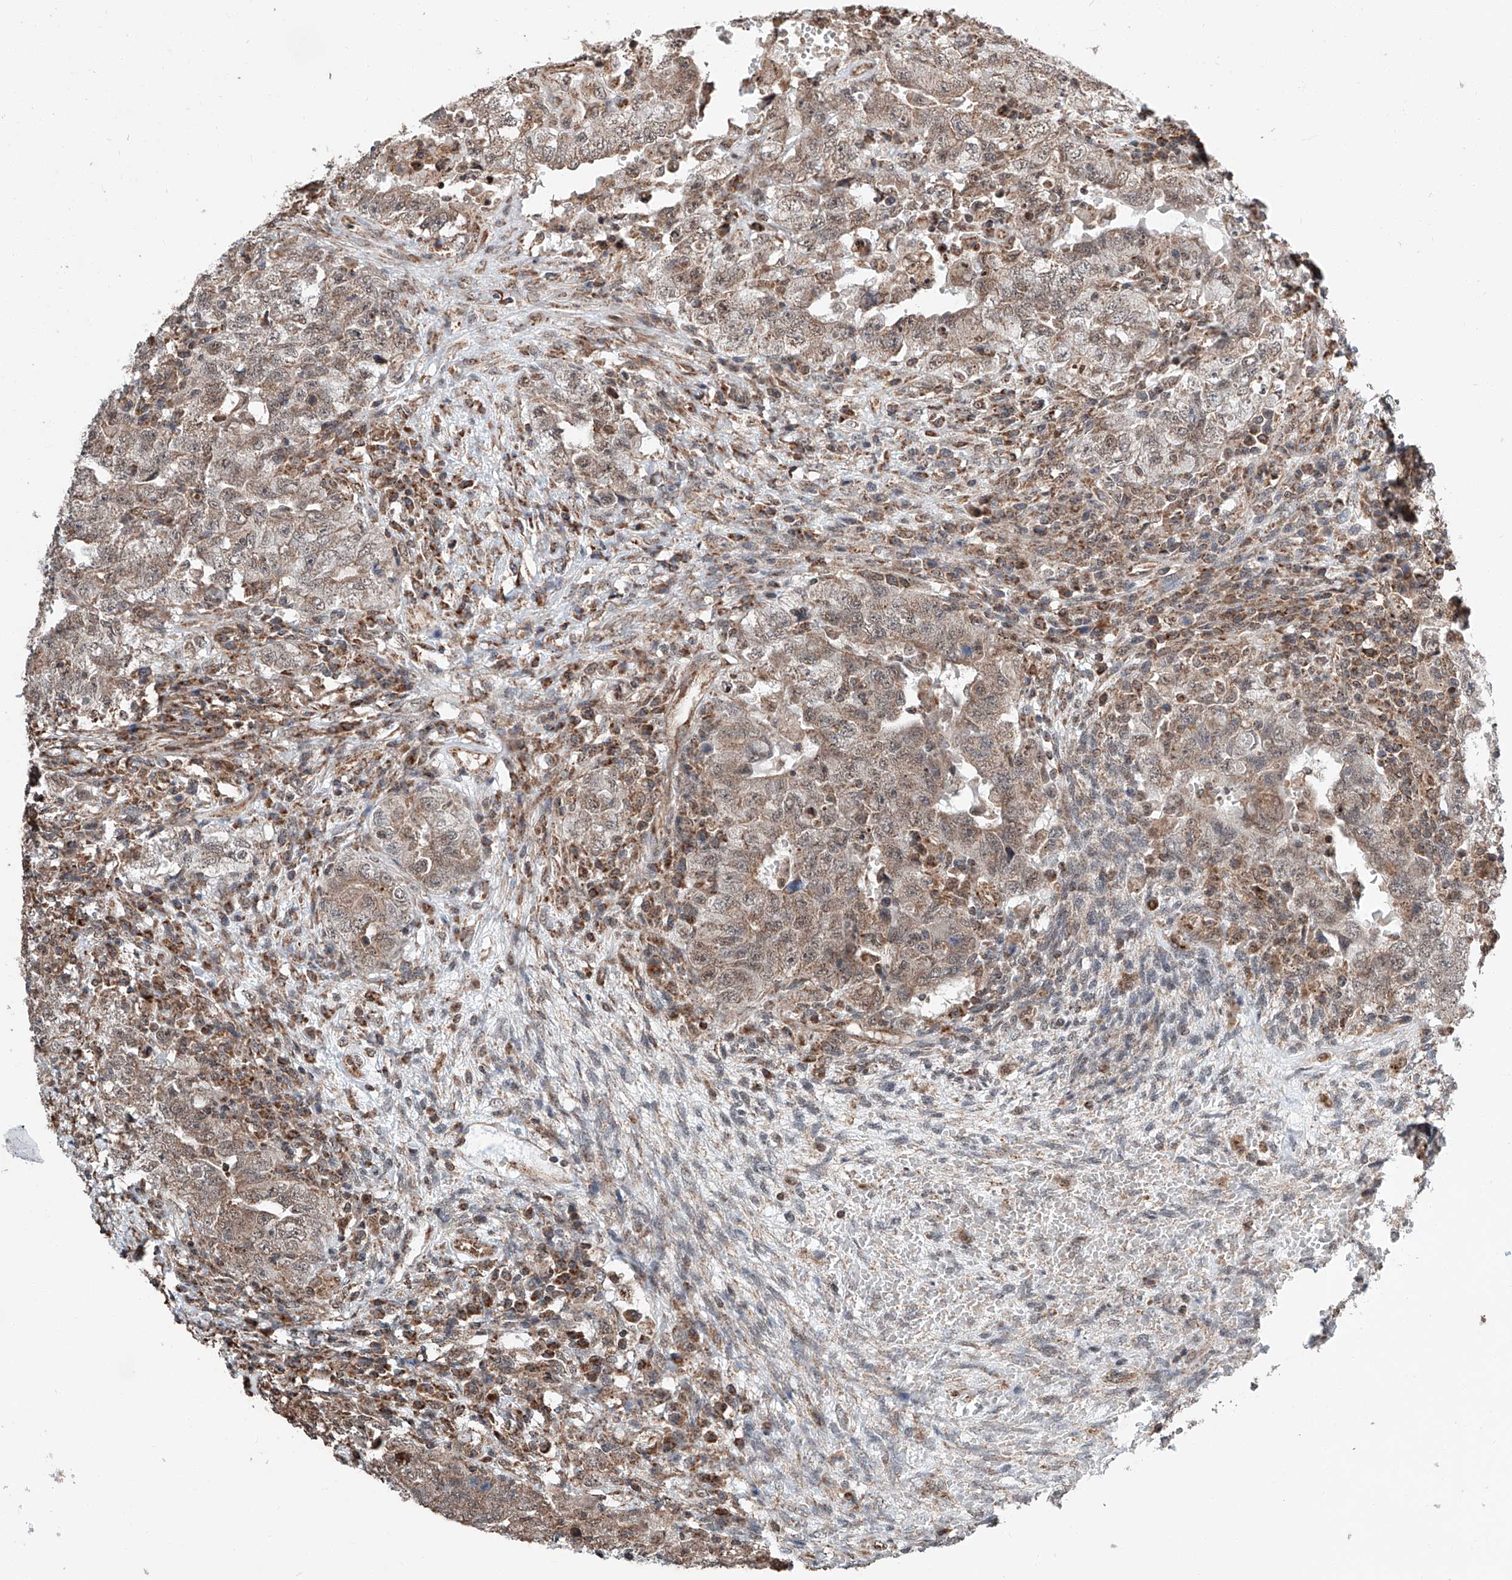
{"staining": {"intensity": "weak", "quantity": "25%-75%", "location": "cytoplasmic/membranous,nuclear"}, "tissue": "testis cancer", "cell_type": "Tumor cells", "image_type": "cancer", "snomed": [{"axis": "morphology", "description": "Carcinoma, Embryonal, NOS"}, {"axis": "topography", "description": "Testis"}], "caption": "A low amount of weak cytoplasmic/membranous and nuclear expression is present in approximately 25%-75% of tumor cells in embryonal carcinoma (testis) tissue.", "gene": "ZNF445", "patient": {"sex": "male", "age": 26}}